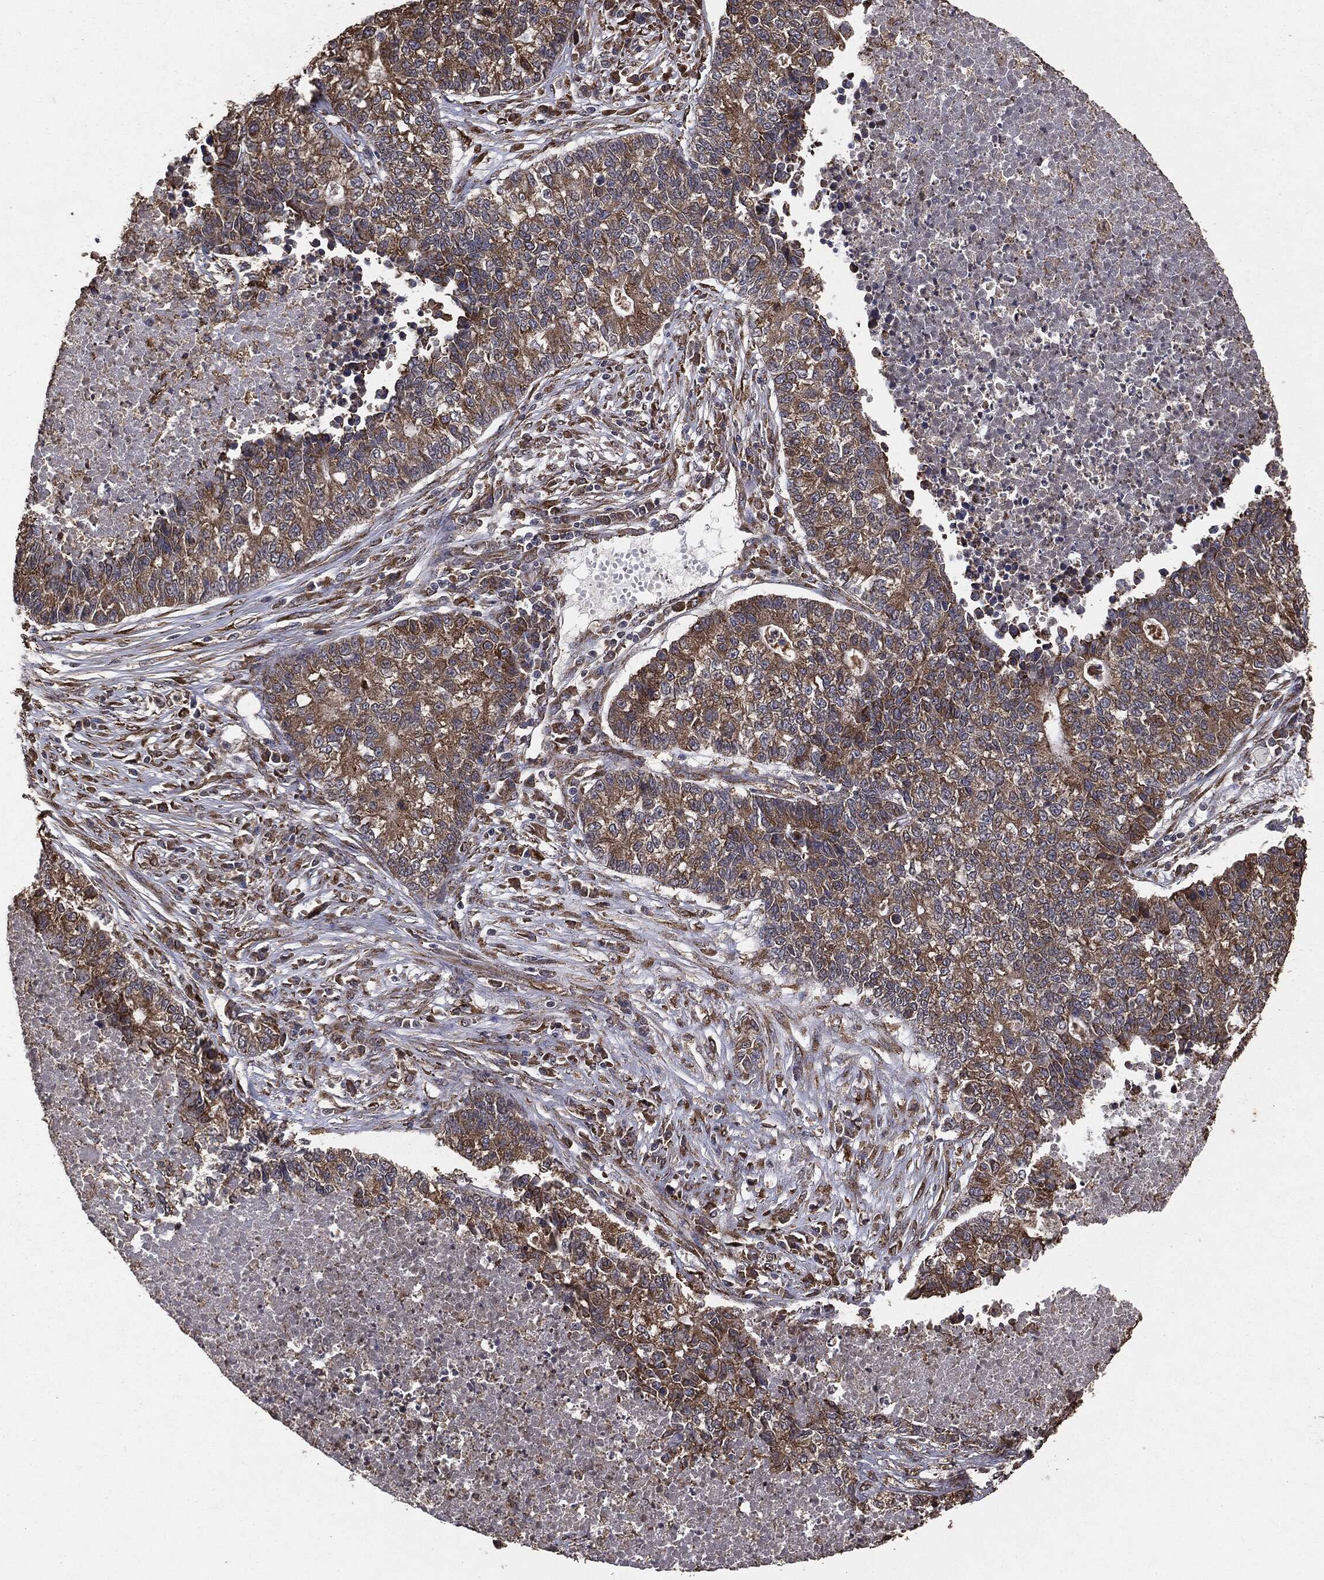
{"staining": {"intensity": "moderate", "quantity": ">75%", "location": "cytoplasmic/membranous"}, "tissue": "lung cancer", "cell_type": "Tumor cells", "image_type": "cancer", "snomed": [{"axis": "morphology", "description": "Adenocarcinoma, NOS"}, {"axis": "topography", "description": "Lung"}], "caption": "DAB (3,3'-diaminobenzidine) immunohistochemical staining of lung cancer reveals moderate cytoplasmic/membranous protein staining in approximately >75% of tumor cells.", "gene": "MTOR", "patient": {"sex": "male", "age": 57}}